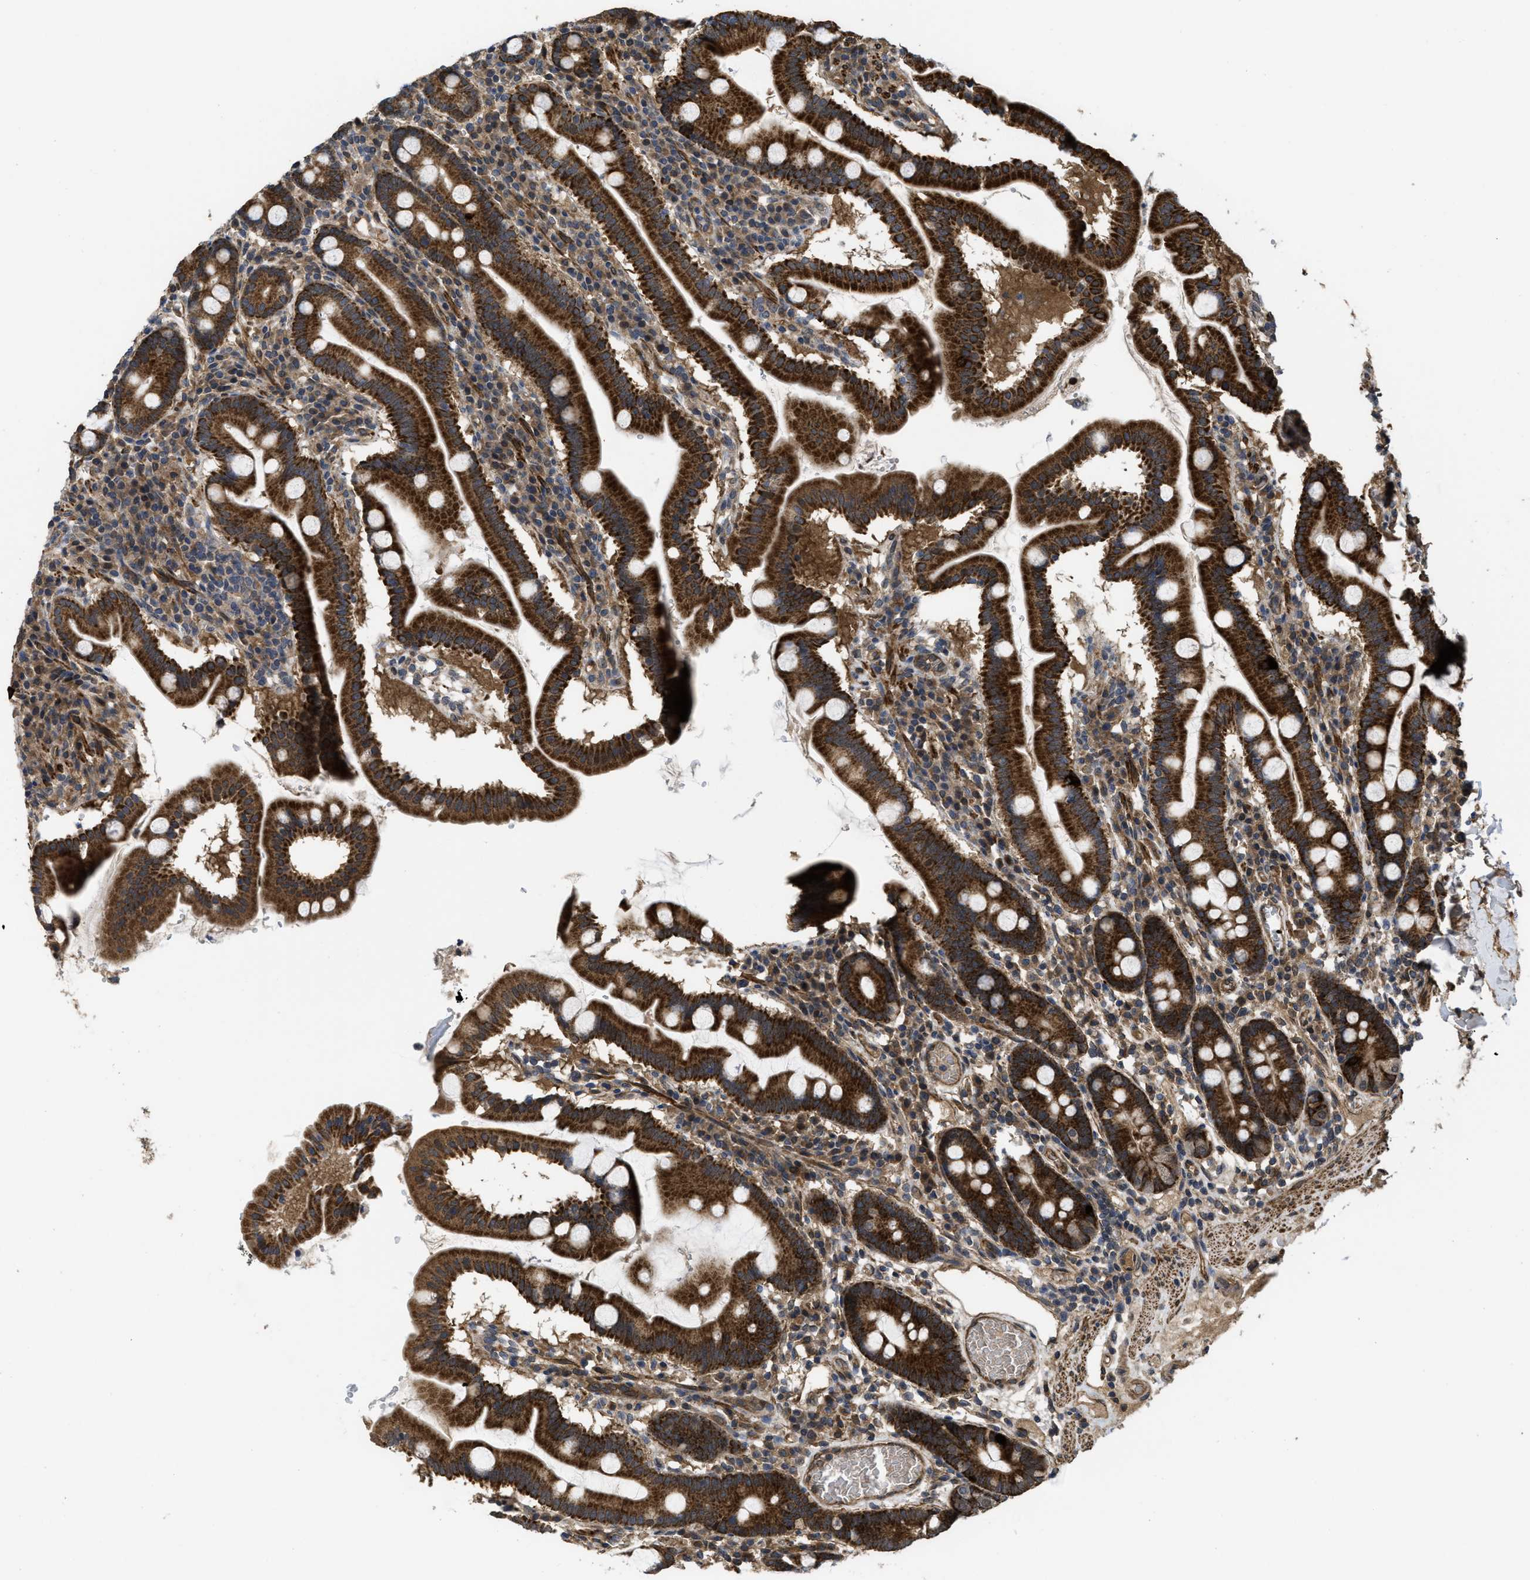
{"staining": {"intensity": "strong", "quantity": ">75%", "location": "cytoplasmic/membranous"}, "tissue": "duodenum", "cell_type": "Glandular cells", "image_type": "normal", "snomed": [{"axis": "morphology", "description": "Normal tissue, NOS"}, {"axis": "topography", "description": "Duodenum"}], "caption": "The image displays staining of normal duodenum, revealing strong cytoplasmic/membranous protein positivity (brown color) within glandular cells.", "gene": "FZD6", "patient": {"sex": "male", "age": 50}}